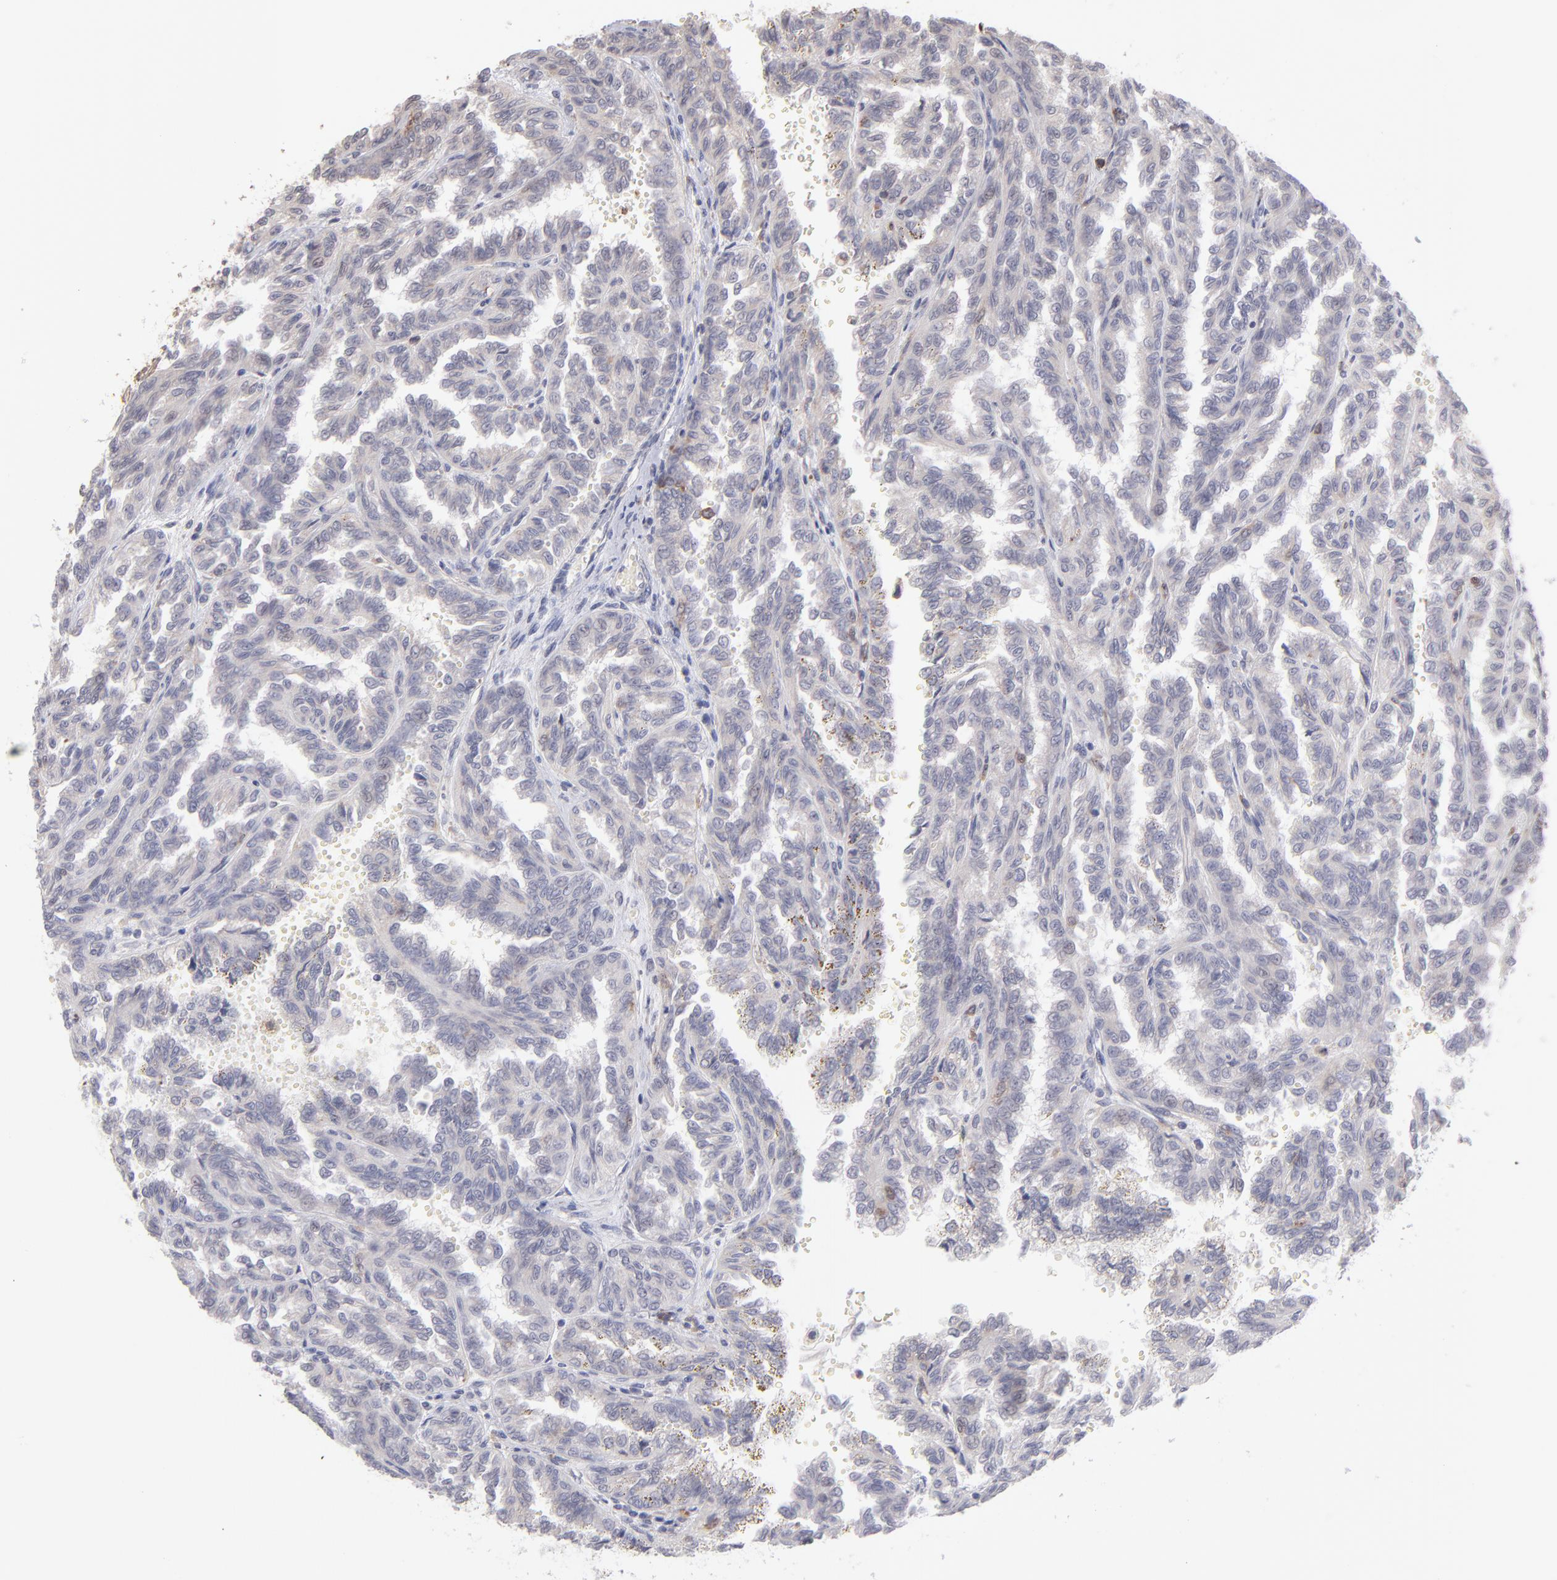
{"staining": {"intensity": "negative", "quantity": "none", "location": "none"}, "tissue": "renal cancer", "cell_type": "Tumor cells", "image_type": "cancer", "snomed": [{"axis": "morphology", "description": "Inflammation, NOS"}, {"axis": "morphology", "description": "Adenocarcinoma, NOS"}, {"axis": "topography", "description": "Kidney"}], "caption": "This is an immunohistochemistry (IHC) photomicrograph of renal cancer. There is no positivity in tumor cells.", "gene": "OAS1", "patient": {"sex": "male", "age": 68}}